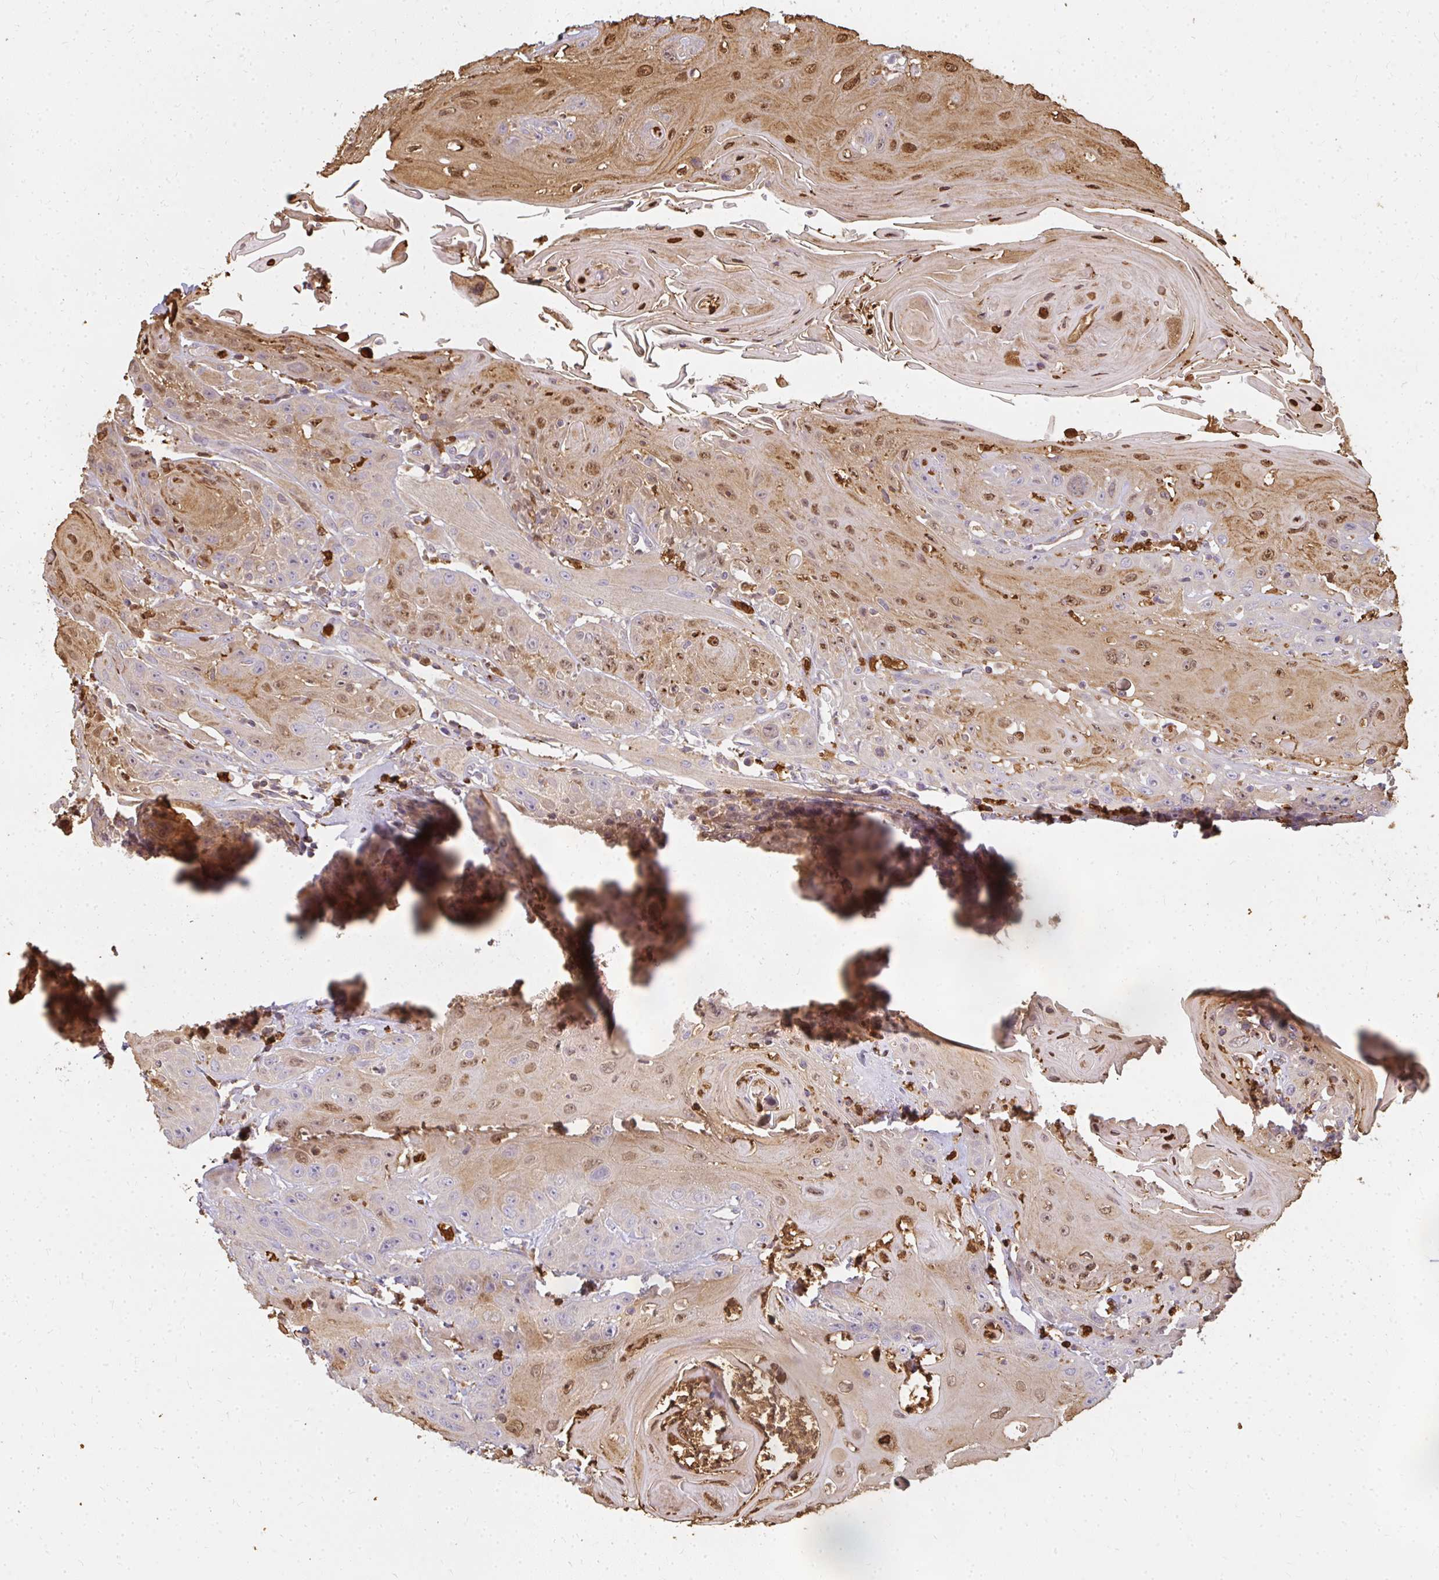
{"staining": {"intensity": "moderate", "quantity": ">75%", "location": "cytoplasmic/membranous,nuclear"}, "tissue": "head and neck cancer", "cell_type": "Tumor cells", "image_type": "cancer", "snomed": [{"axis": "morphology", "description": "Squamous cell carcinoma, NOS"}, {"axis": "topography", "description": "Head-Neck"}], "caption": "Brown immunohistochemical staining in human head and neck cancer exhibits moderate cytoplasmic/membranous and nuclear staining in approximately >75% of tumor cells.", "gene": "CNTRL", "patient": {"sex": "female", "age": 59}}